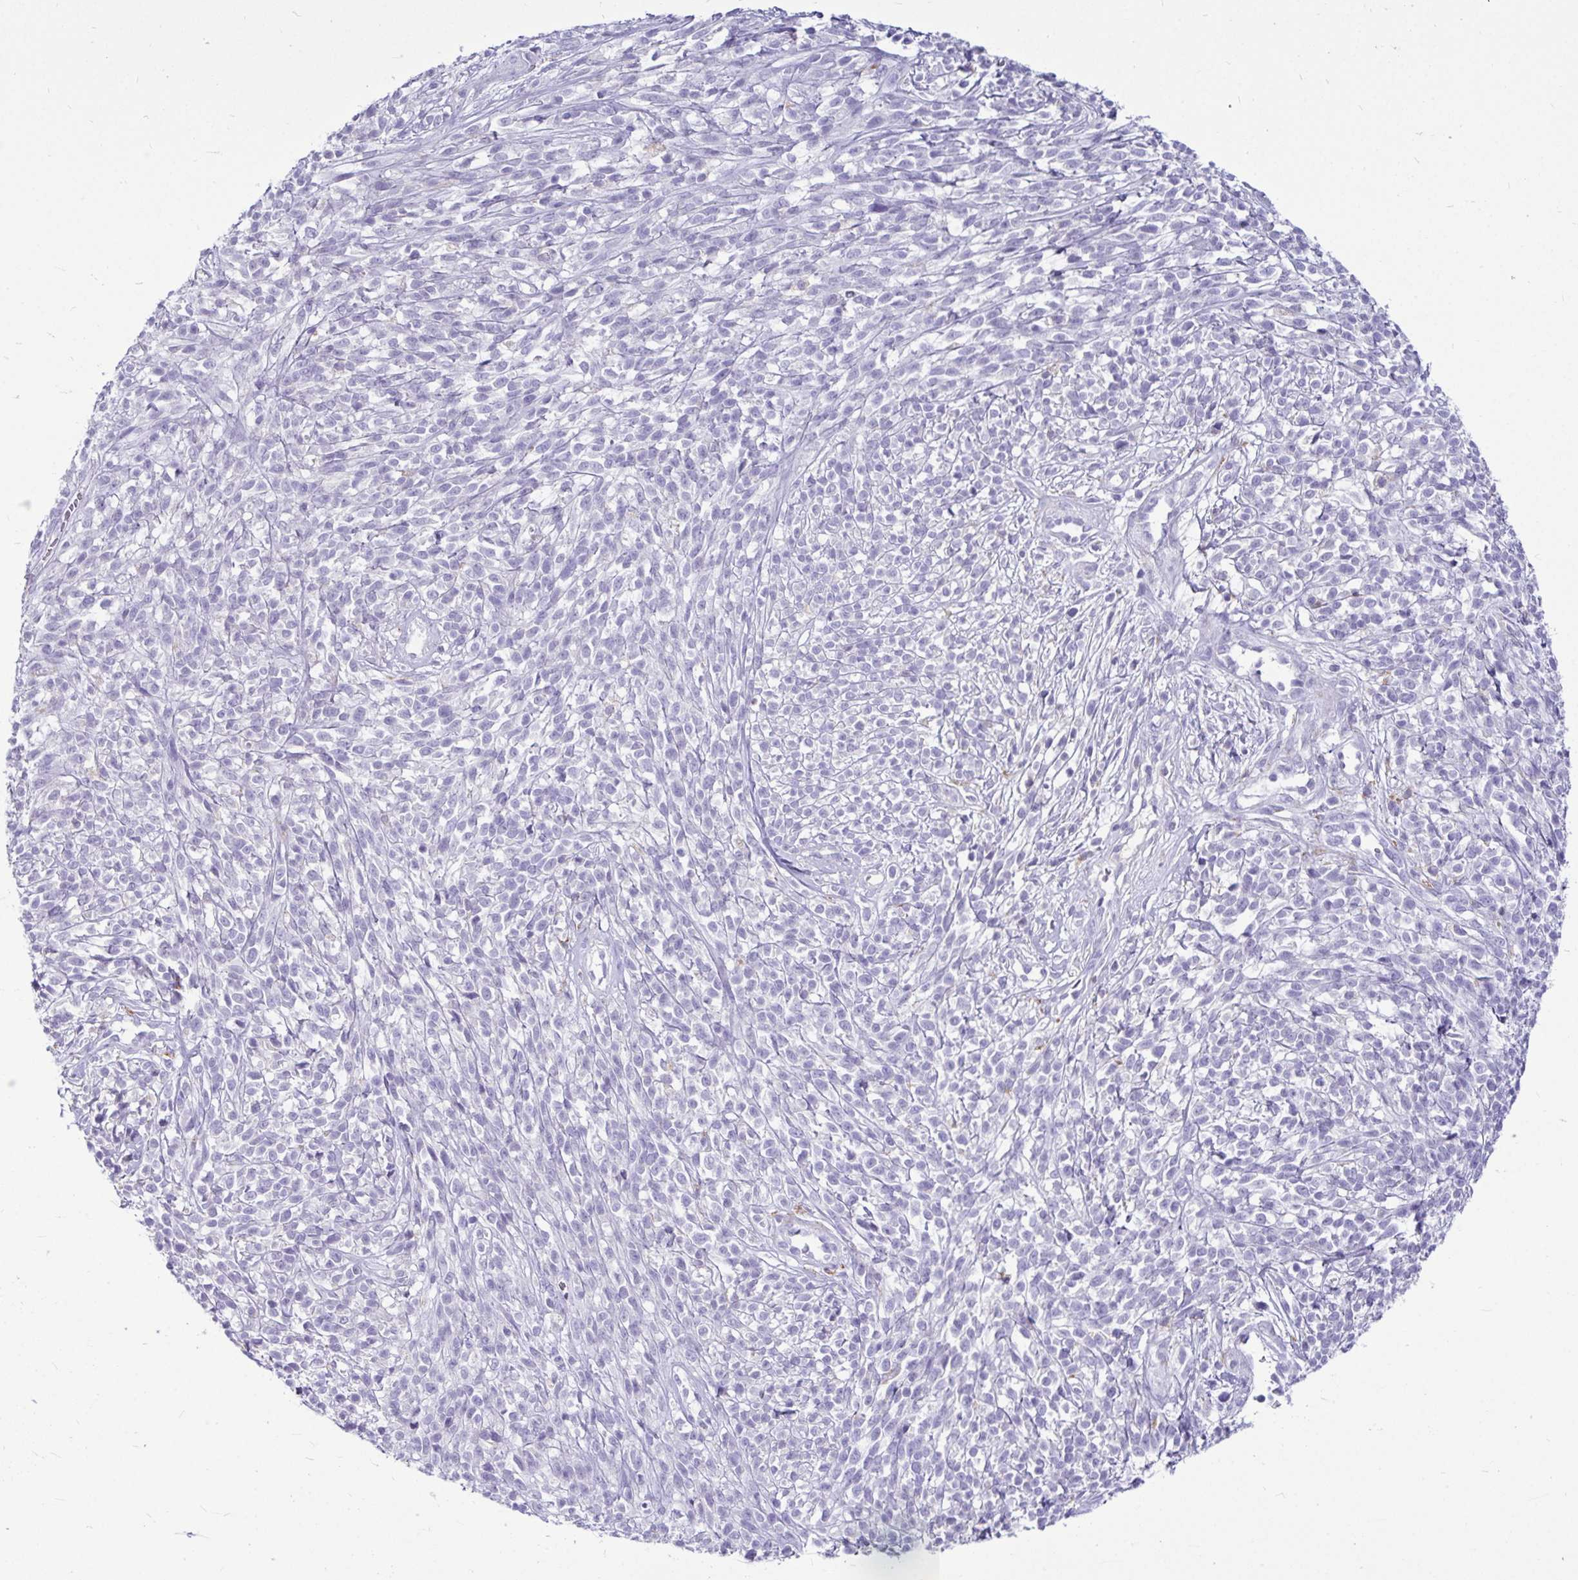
{"staining": {"intensity": "negative", "quantity": "none", "location": "none"}, "tissue": "melanoma", "cell_type": "Tumor cells", "image_type": "cancer", "snomed": [{"axis": "morphology", "description": "Malignant melanoma, NOS"}, {"axis": "topography", "description": "Skin"}, {"axis": "topography", "description": "Skin of trunk"}], "caption": "A high-resolution histopathology image shows IHC staining of melanoma, which shows no significant expression in tumor cells.", "gene": "CTSZ", "patient": {"sex": "male", "age": 74}}